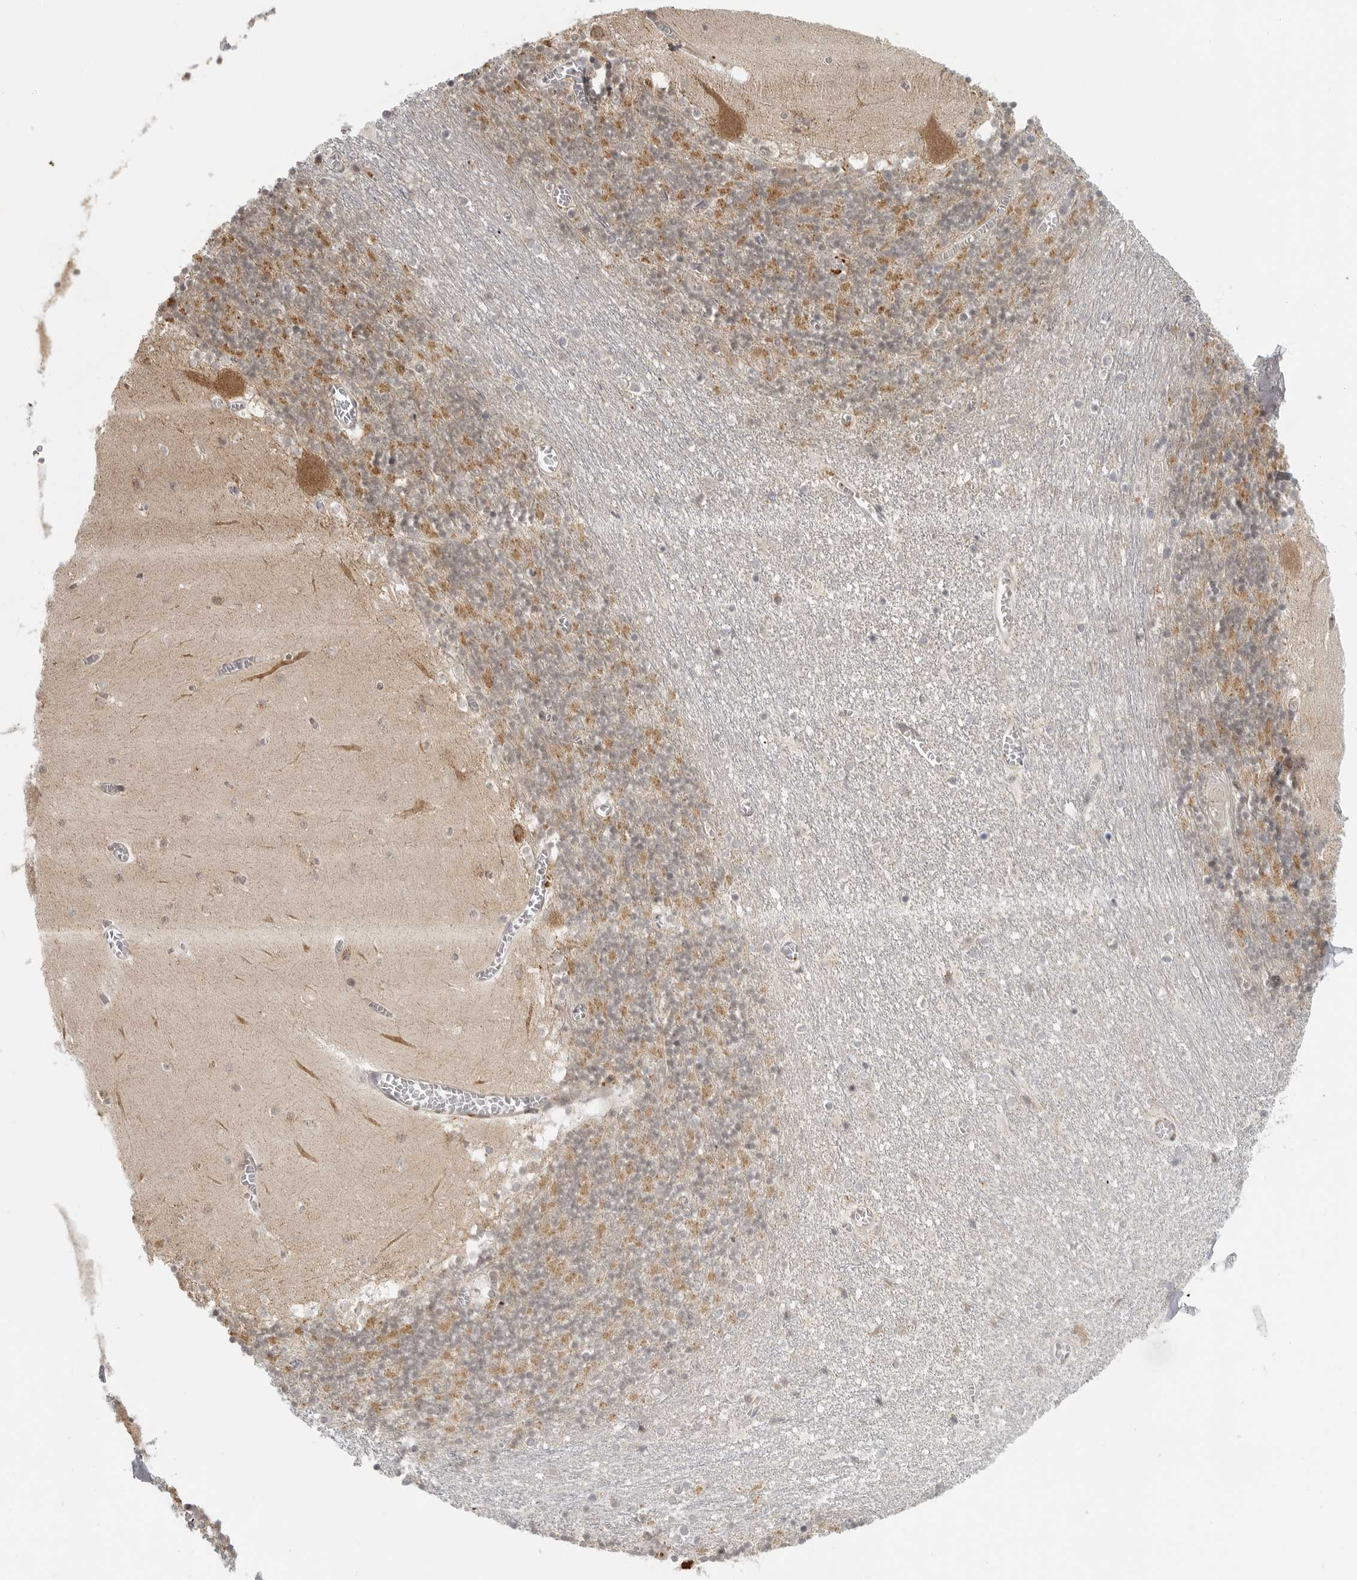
{"staining": {"intensity": "moderate", "quantity": ">75%", "location": "cytoplasmic/membranous"}, "tissue": "cerebellum", "cell_type": "Cells in granular layer", "image_type": "normal", "snomed": [{"axis": "morphology", "description": "Normal tissue, NOS"}, {"axis": "topography", "description": "Cerebellum"}], "caption": "Protein staining demonstrates moderate cytoplasmic/membranous positivity in about >75% of cells in granular layer in unremarkable cerebellum. (DAB IHC, brown staining for protein, blue staining for nuclei).", "gene": "COPA", "patient": {"sex": "female", "age": 28}}